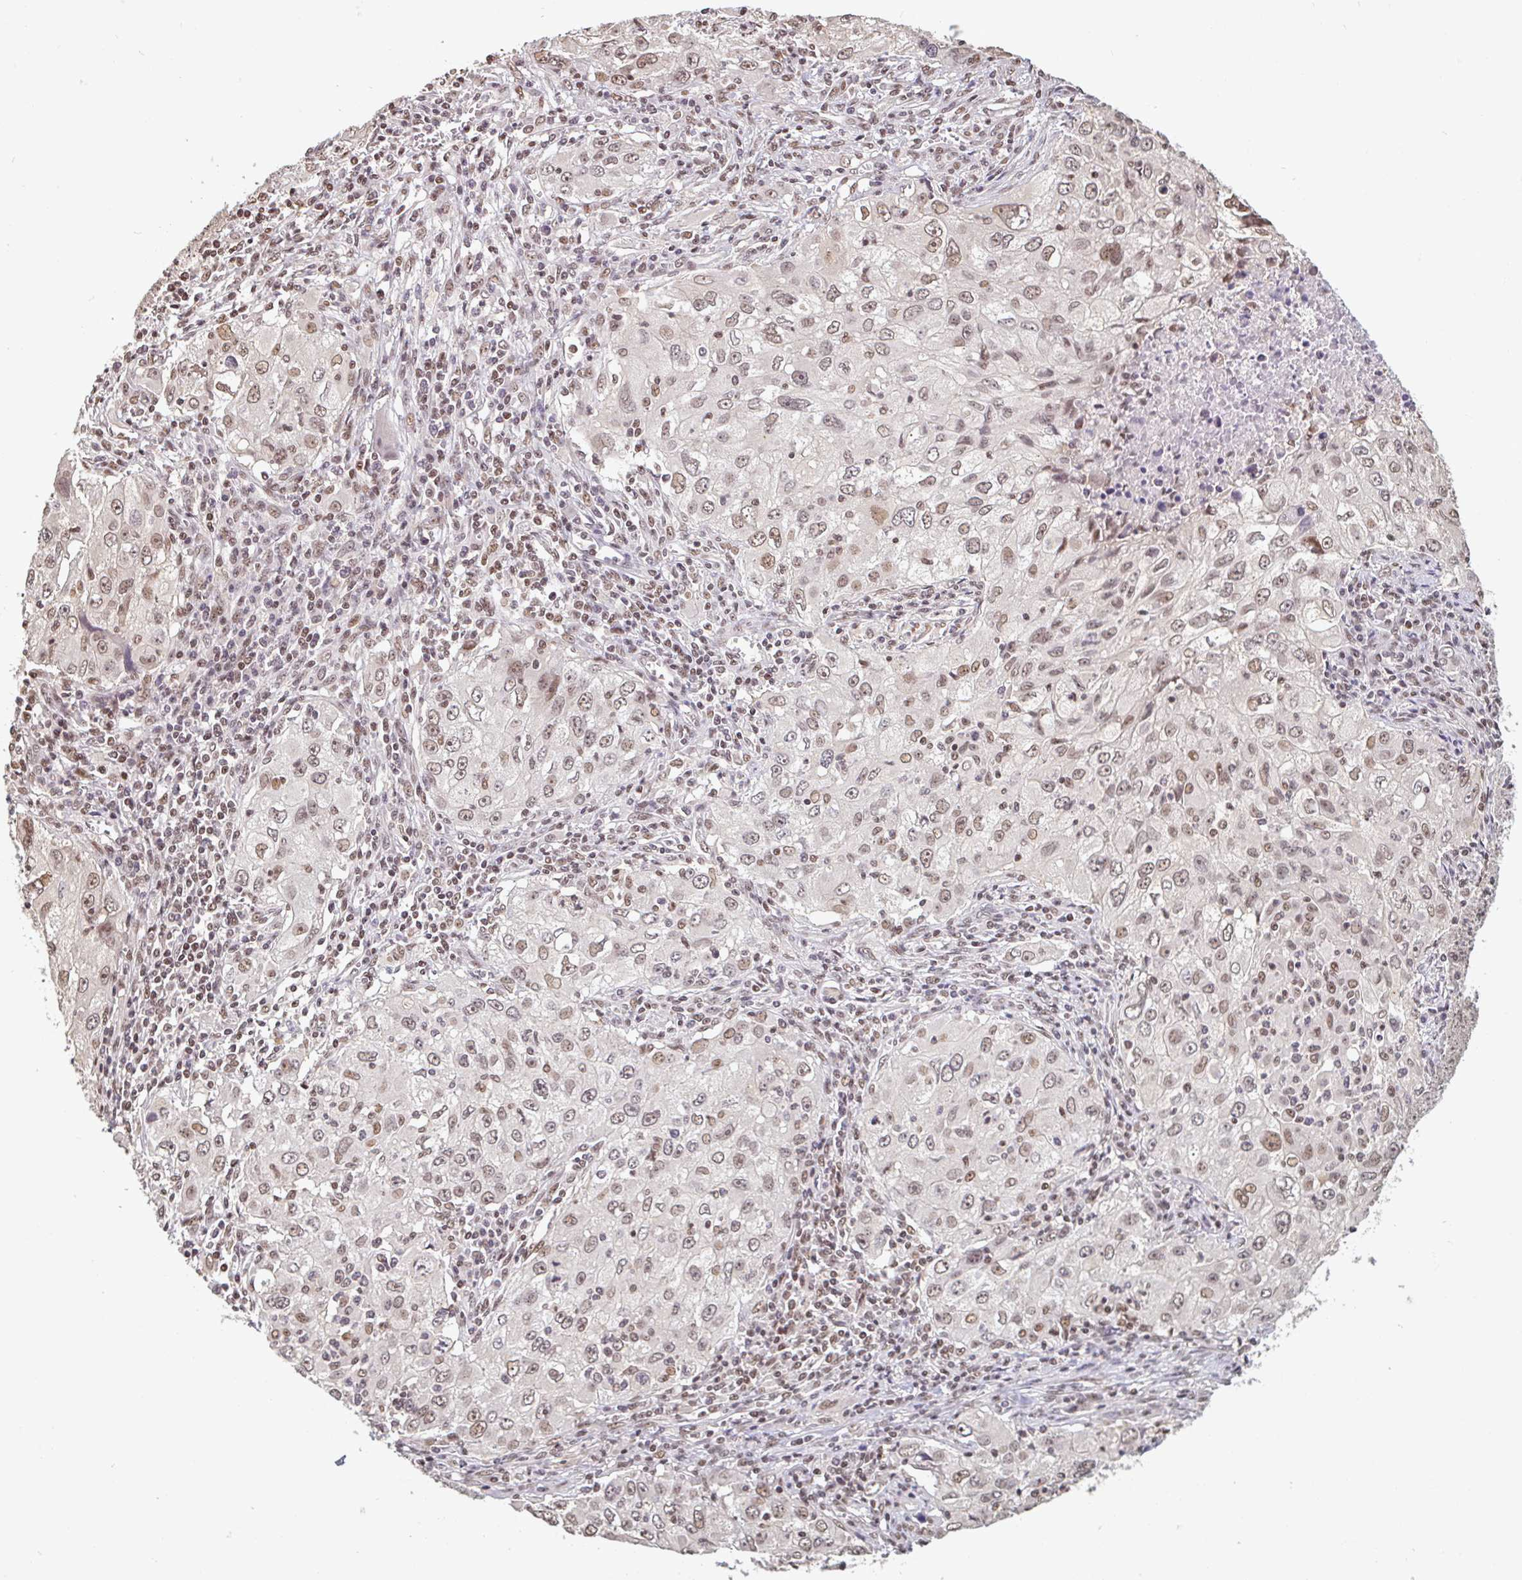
{"staining": {"intensity": "moderate", "quantity": ">75%", "location": "nuclear"}, "tissue": "lung cancer", "cell_type": "Tumor cells", "image_type": "cancer", "snomed": [{"axis": "morphology", "description": "Adenocarcinoma, NOS"}, {"axis": "morphology", "description": "Adenocarcinoma, metastatic, NOS"}, {"axis": "topography", "description": "Lymph node"}, {"axis": "topography", "description": "Lung"}], "caption": "This is an image of immunohistochemistry (IHC) staining of metastatic adenocarcinoma (lung), which shows moderate expression in the nuclear of tumor cells.", "gene": "DR1", "patient": {"sex": "female", "age": 42}}